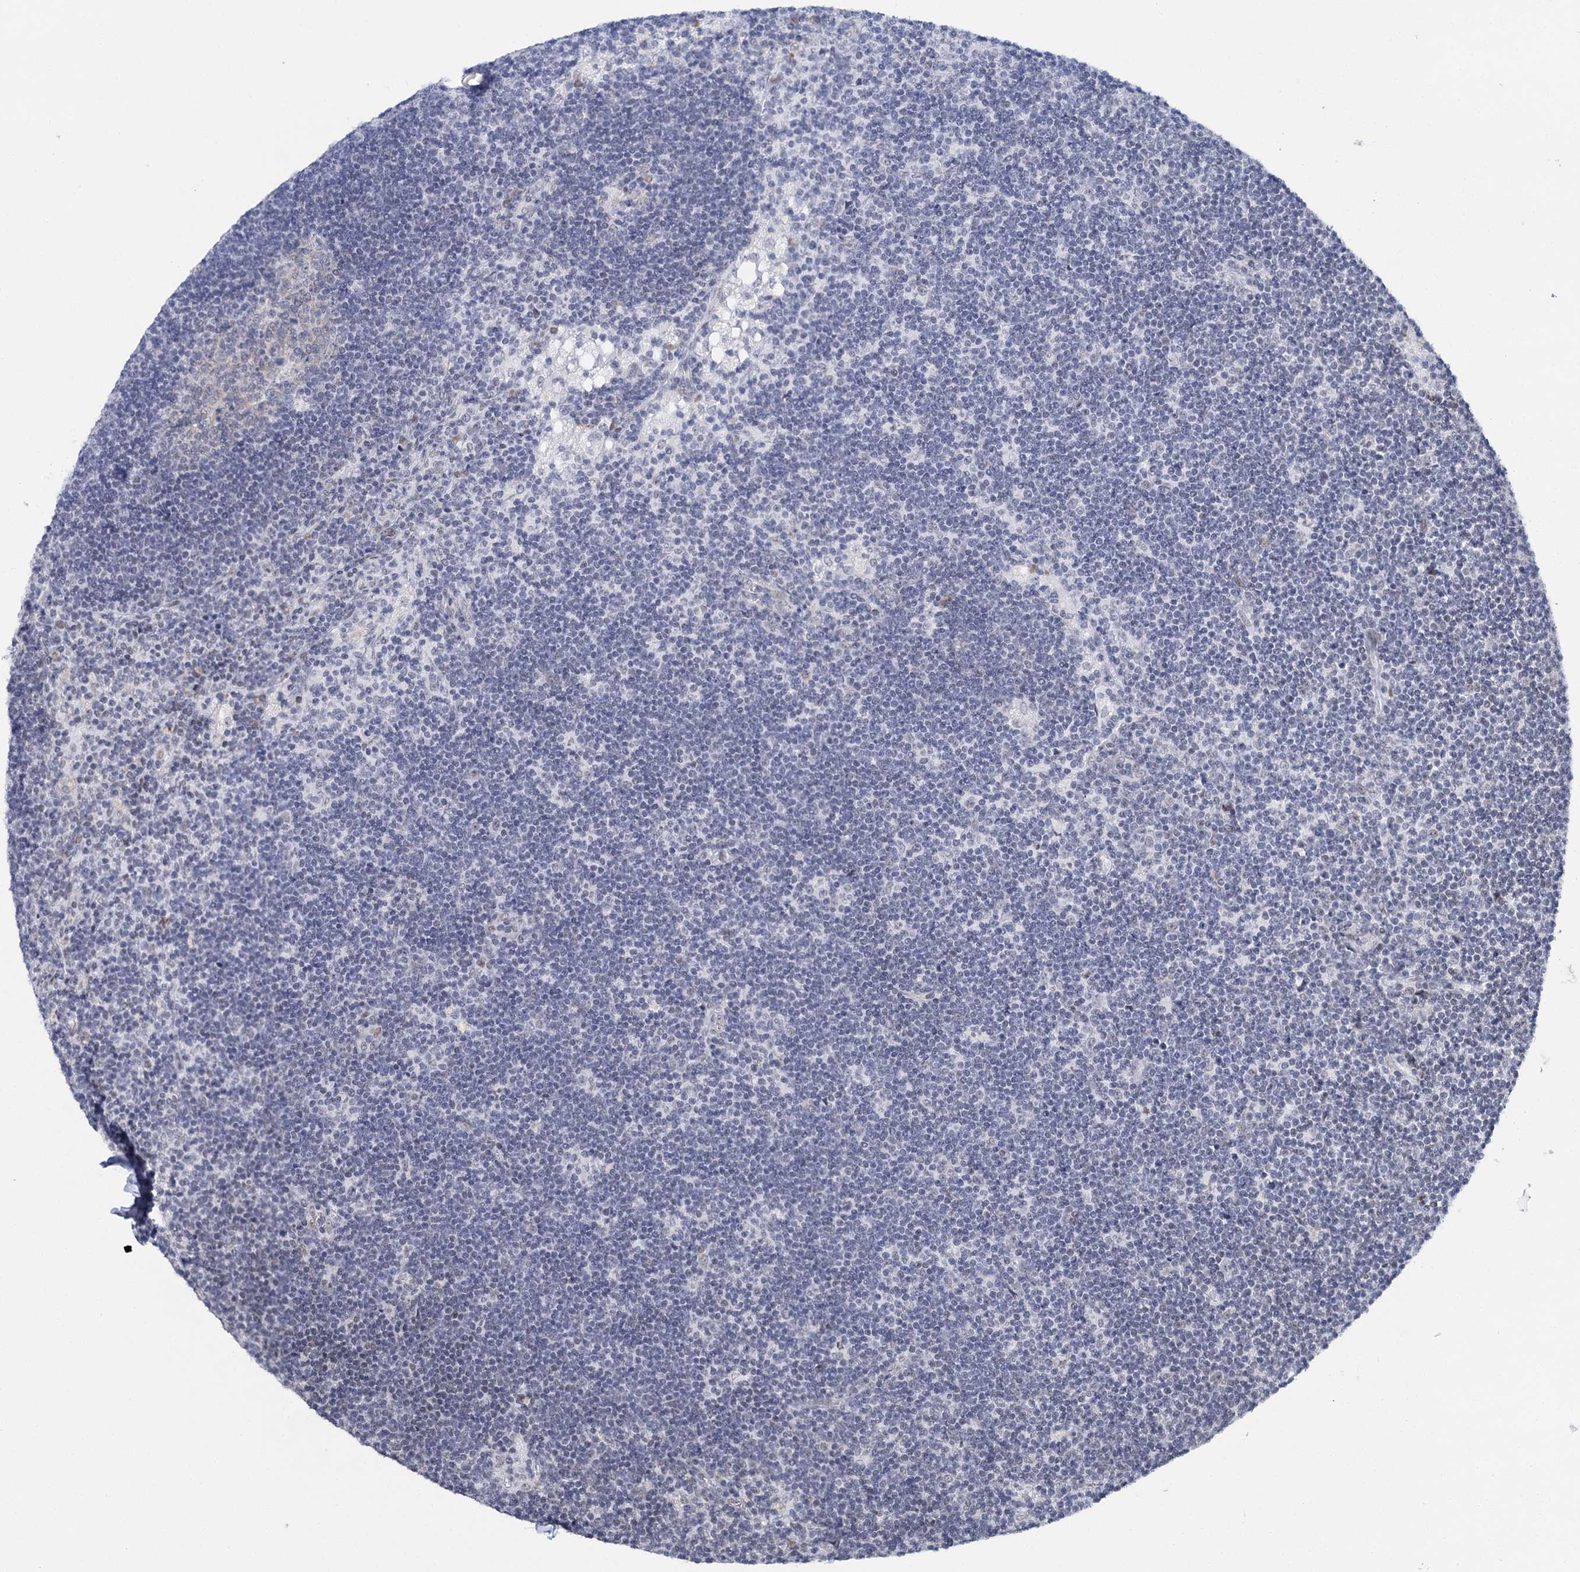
{"staining": {"intensity": "negative", "quantity": "none", "location": "none"}, "tissue": "lymph node", "cell_type": "Germinal center cells", "image_type": "normal", "snomed": [{"axis": "morphology", "description": "Normal tissue, NOS"}, {"axis": "topography", "description": "Lymph node"}], "caption": "Lymph node was stained to show a protein in brown. There is no significant positivity in germinal center cells. The staining is performed using DAB brown chromogen with nuclei counter-stained in using hematoxylin.", "gene": "SPATS2", "patient": {"sex": "male", "age": 24}}